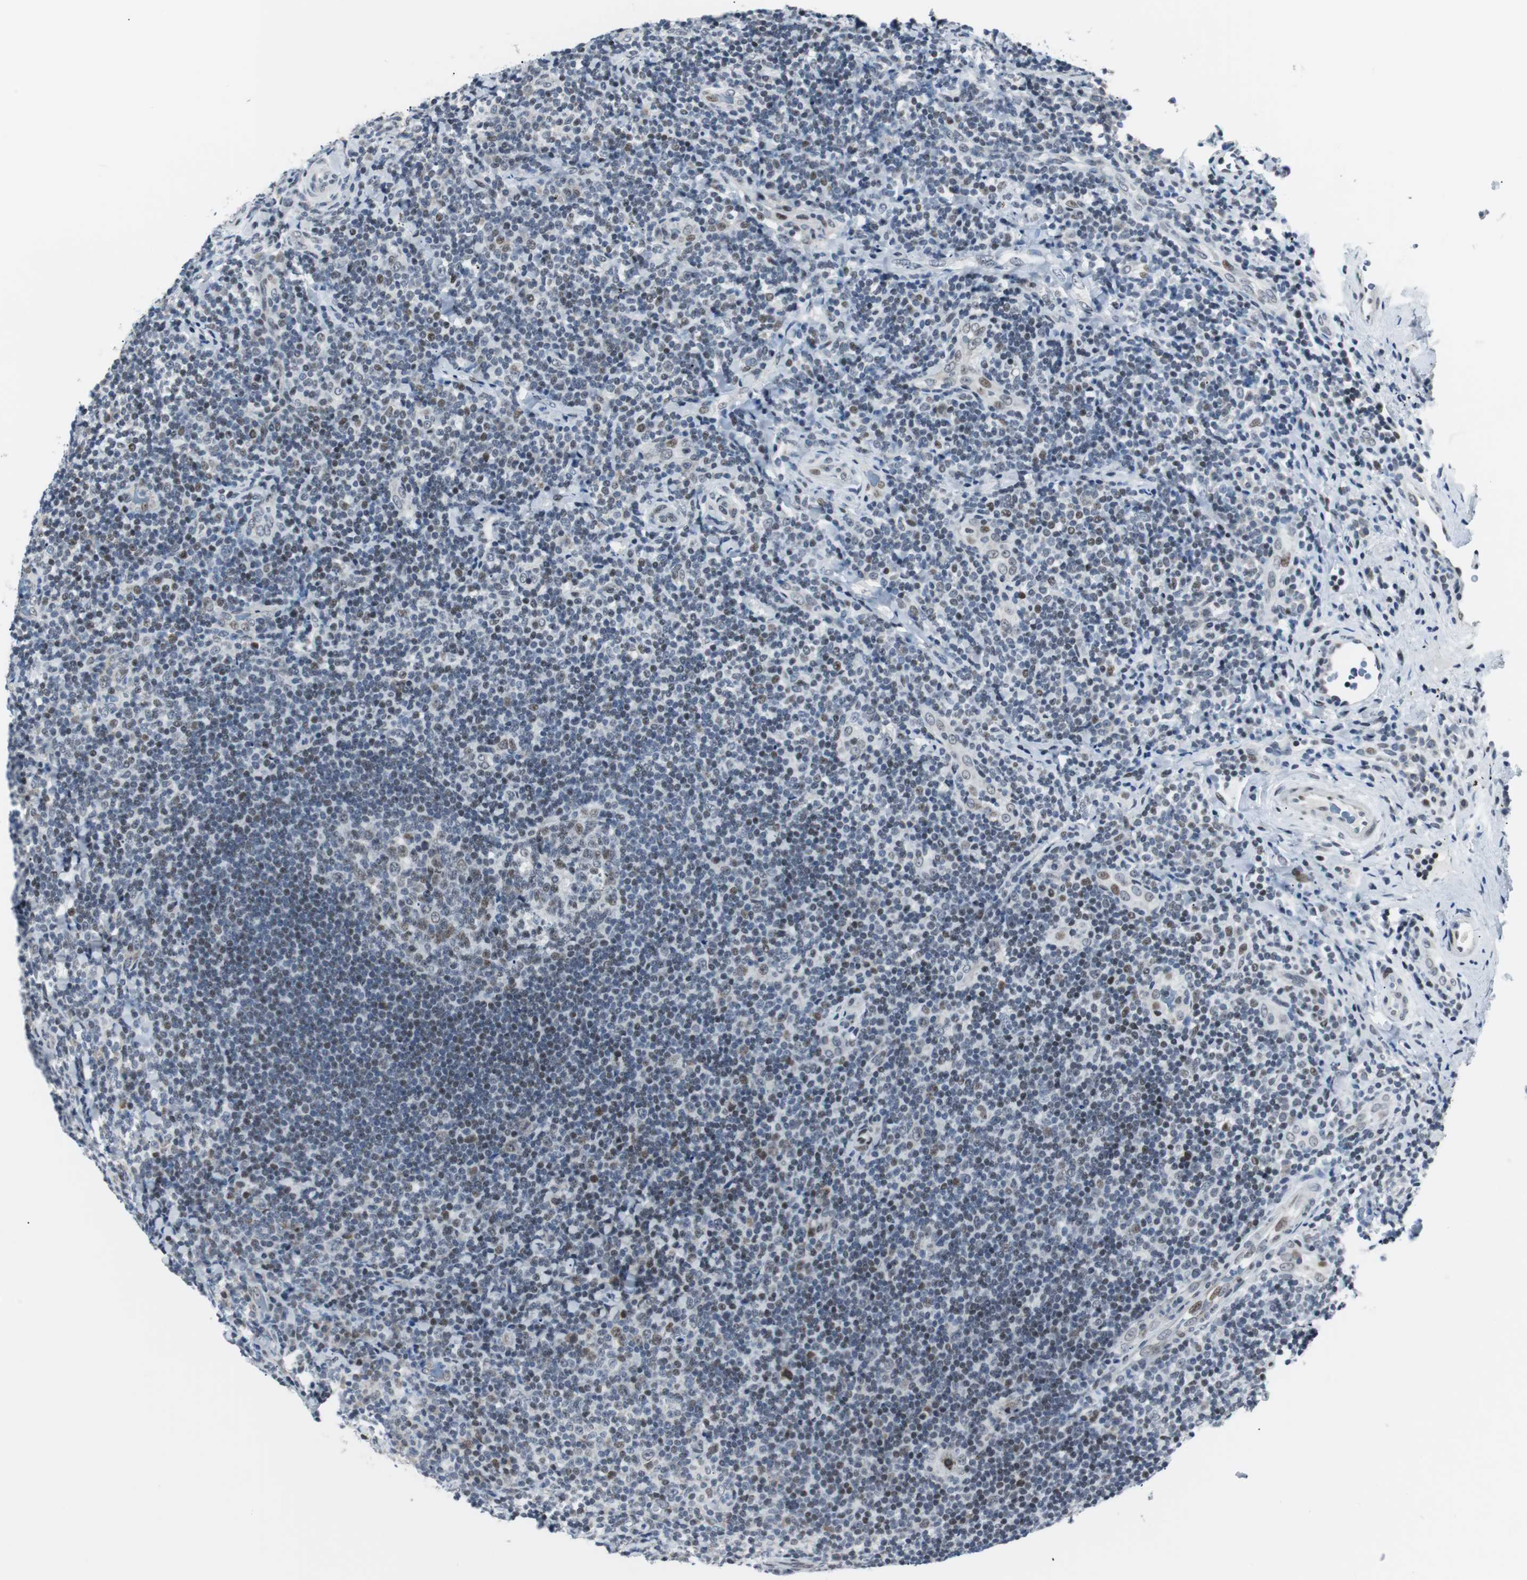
{"staining": {"intensity": "weak", "quantity": "25%-75%", "location": "nuclear"}, "tissue": "lymphoma", "cell_type": "Tumor cells", "image_type": "cancer", "snomed": [{"axis": "morphology", "description": "Malignant lymphoma, non-Hodgkin's type, High grade"}, {"axis": "topography", "description": "Tonsil"}], "caption": "Protein staining by immunohistochemistry (IHC) reveals weak nuclear positivity in about 25%-75% of tumor cells in lymphoma. Immunohistochemistry (ihc) stains the protein of interest in brown and the nuclei are stained blue.", "gene": "MTA1", "patient": {"sex": "female", "age": 36}}